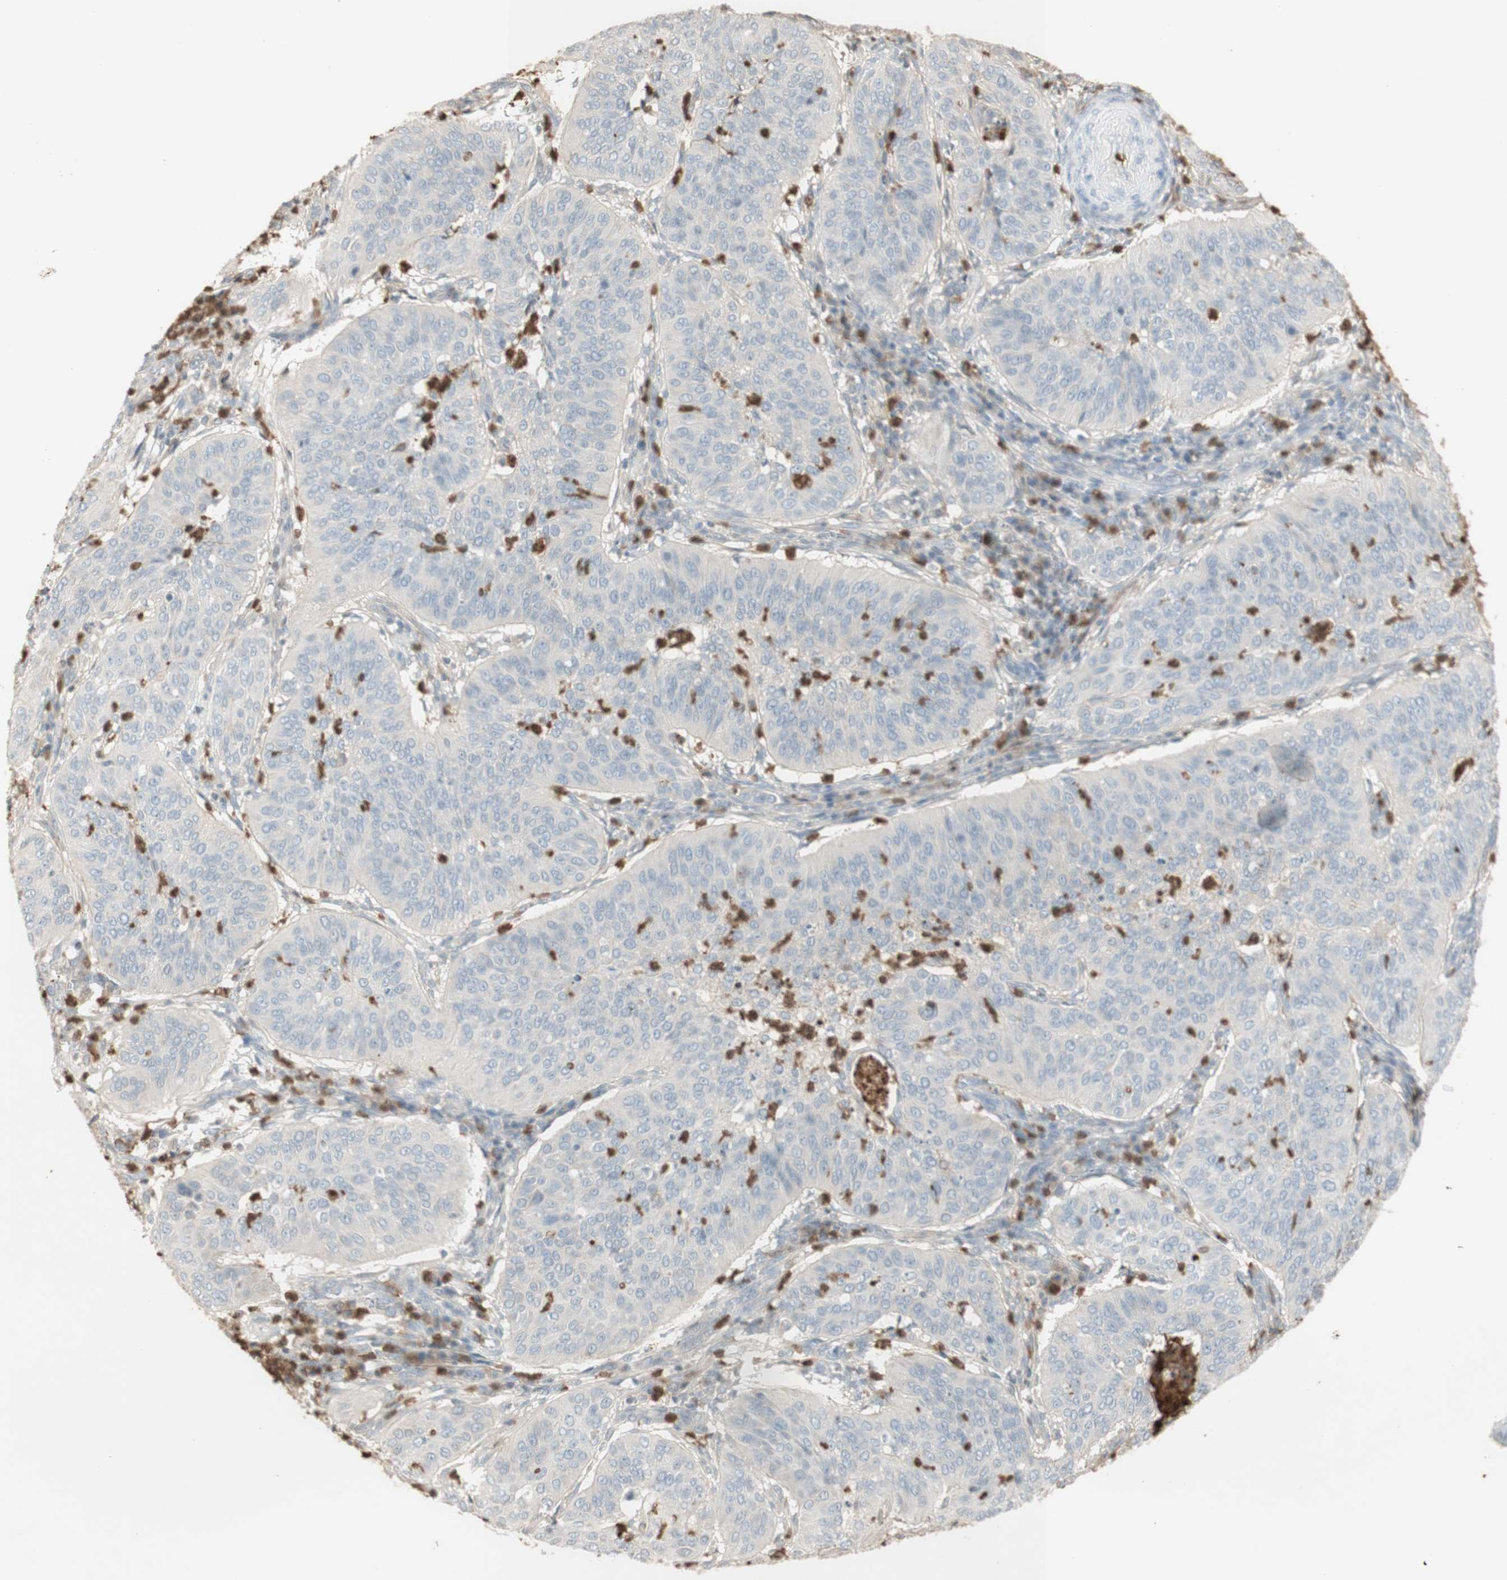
{"staining": {"intensity": "negative", "quantity": "none", "location": "none"}, "tissue": "cervical cancer", "cell_type": "Tumor cells", "image_type": "cancer", "snomed": [{"axis": "morphology", "description": "Normal tissue, NOS"}, {"axis": "morphology", "description": "Squamous cell carcinoma, NOS"}, {"axis": "topography", "description": "Cervix"}], "caption": "Human cervical squamous cell carcinoma stained for a protein using immunohistochemistry (IHC) shows no positivity in tumor cells.", "gene": "NID1", "patient": {"sex": "female", "age": 39}}